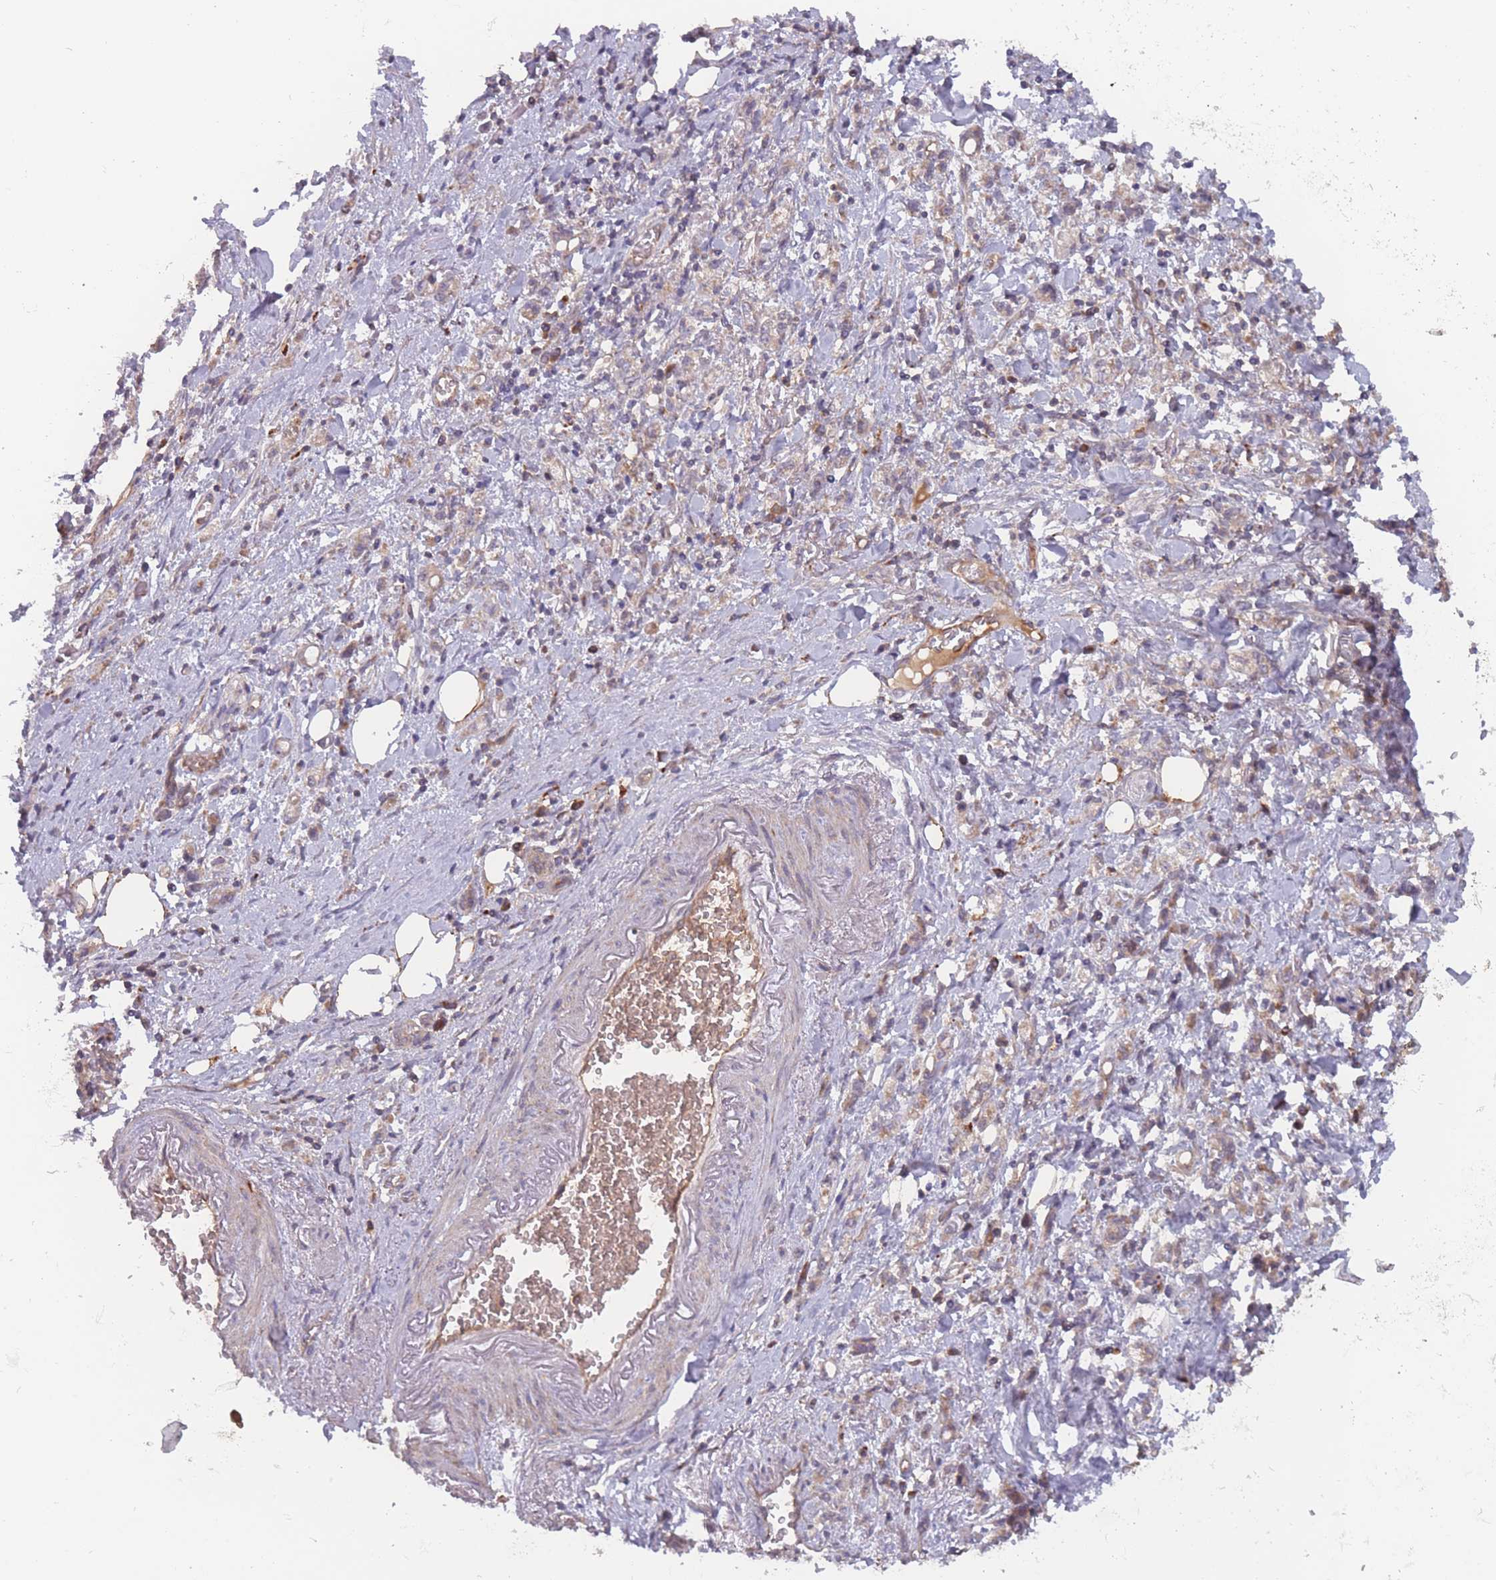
{"staining": {"intensity": "weak", "quantity": "25%-75%", "location": "cytoplasmic/membranous"}, "tissue": "stomach cancer", "cell_type": "Tumor cells", "image_type": "cancer", "snomed": [{"axis": "morphology", "description": "Adenocarcinoma, NOS"}, {"axis": "topography", "description": "Stomach"}], "caption": "Protein analysis of stomach adenocarcinoma tissue reveals weak cytoplasmic/membranous expression in approximately 25%-75% of tumor cells.", "gene": "ATP5MG", "patient": {"sex": "male", "age": 77}}